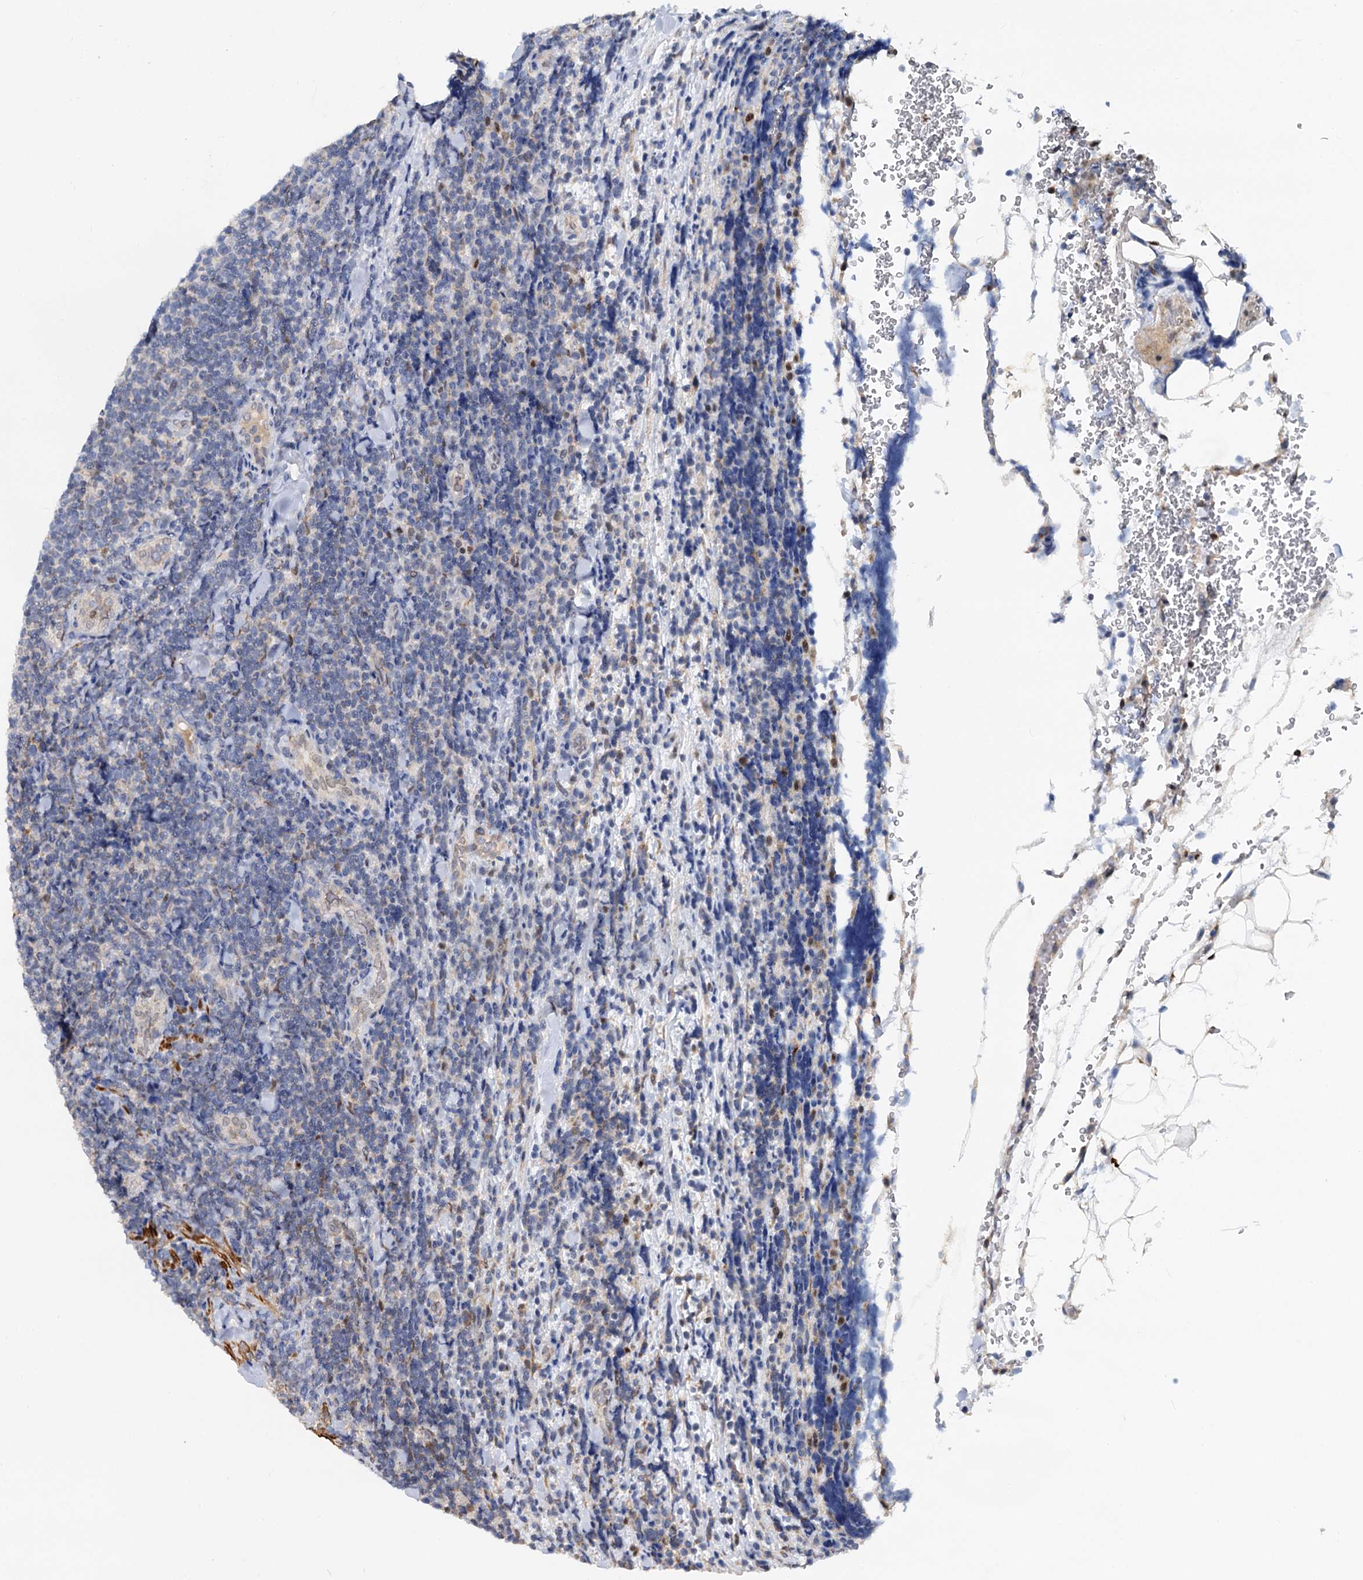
{"staining": {"intensity": "negative", "quantity": "none", "location": "none"}, "tissue": "lymphoma", "cell_type": "Tumor cells", "image_type": "cancer", "snomed": [{"axis": "morphology", "description": "Malignant lymphoma, non-Hodgkin's type, Low grade"}, {"axis": "topography", "description": "Lymph node"}], "caption": "Immunohistochemistry of human lymphoma shows no expression in tumor cells.", "gene": "ALKBH7", "patient": {"sex": "male", "age": 66}}